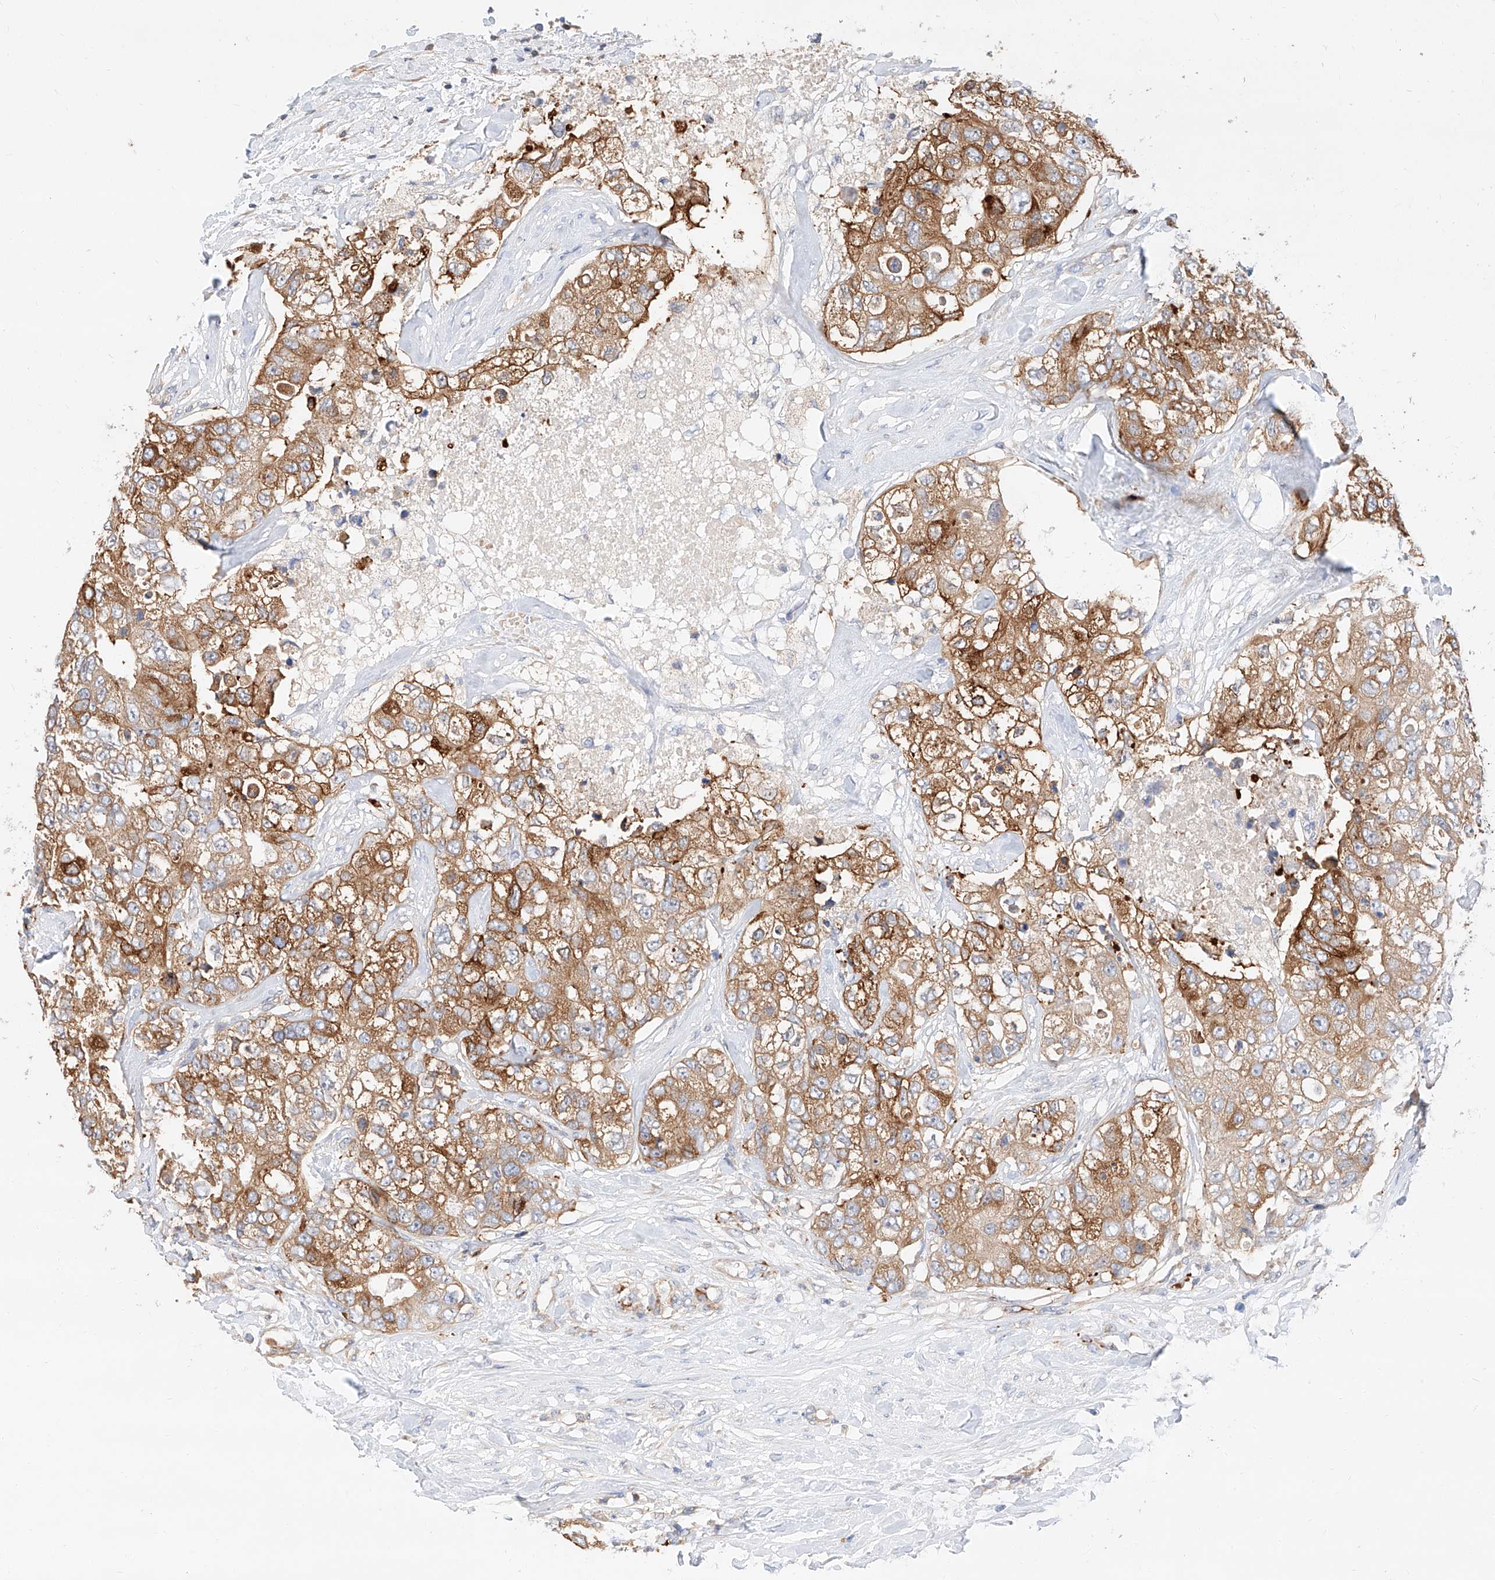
{"staining": {"intensity": "moderate", "quantity": ">75%", "location": "cytoplasmic/membranous"}, "tissue": "breast cancer", "cell_type": "Tumor cells", "image_type": "cancer", "snomed": [{"axis": "morphology", "description": "Duct carcinoma"}, {"axis": "topography", "description": "Breast"}], "caption": "Immunohistochemistry (IHC) of human breast invasive ductal carcinoma exhibits medium levels of moderate cytoplasmic/membranous positivity in about >75% of tumor cells.", "gene": "GLMN", "patient": {"sex": "female", "age": 62}}